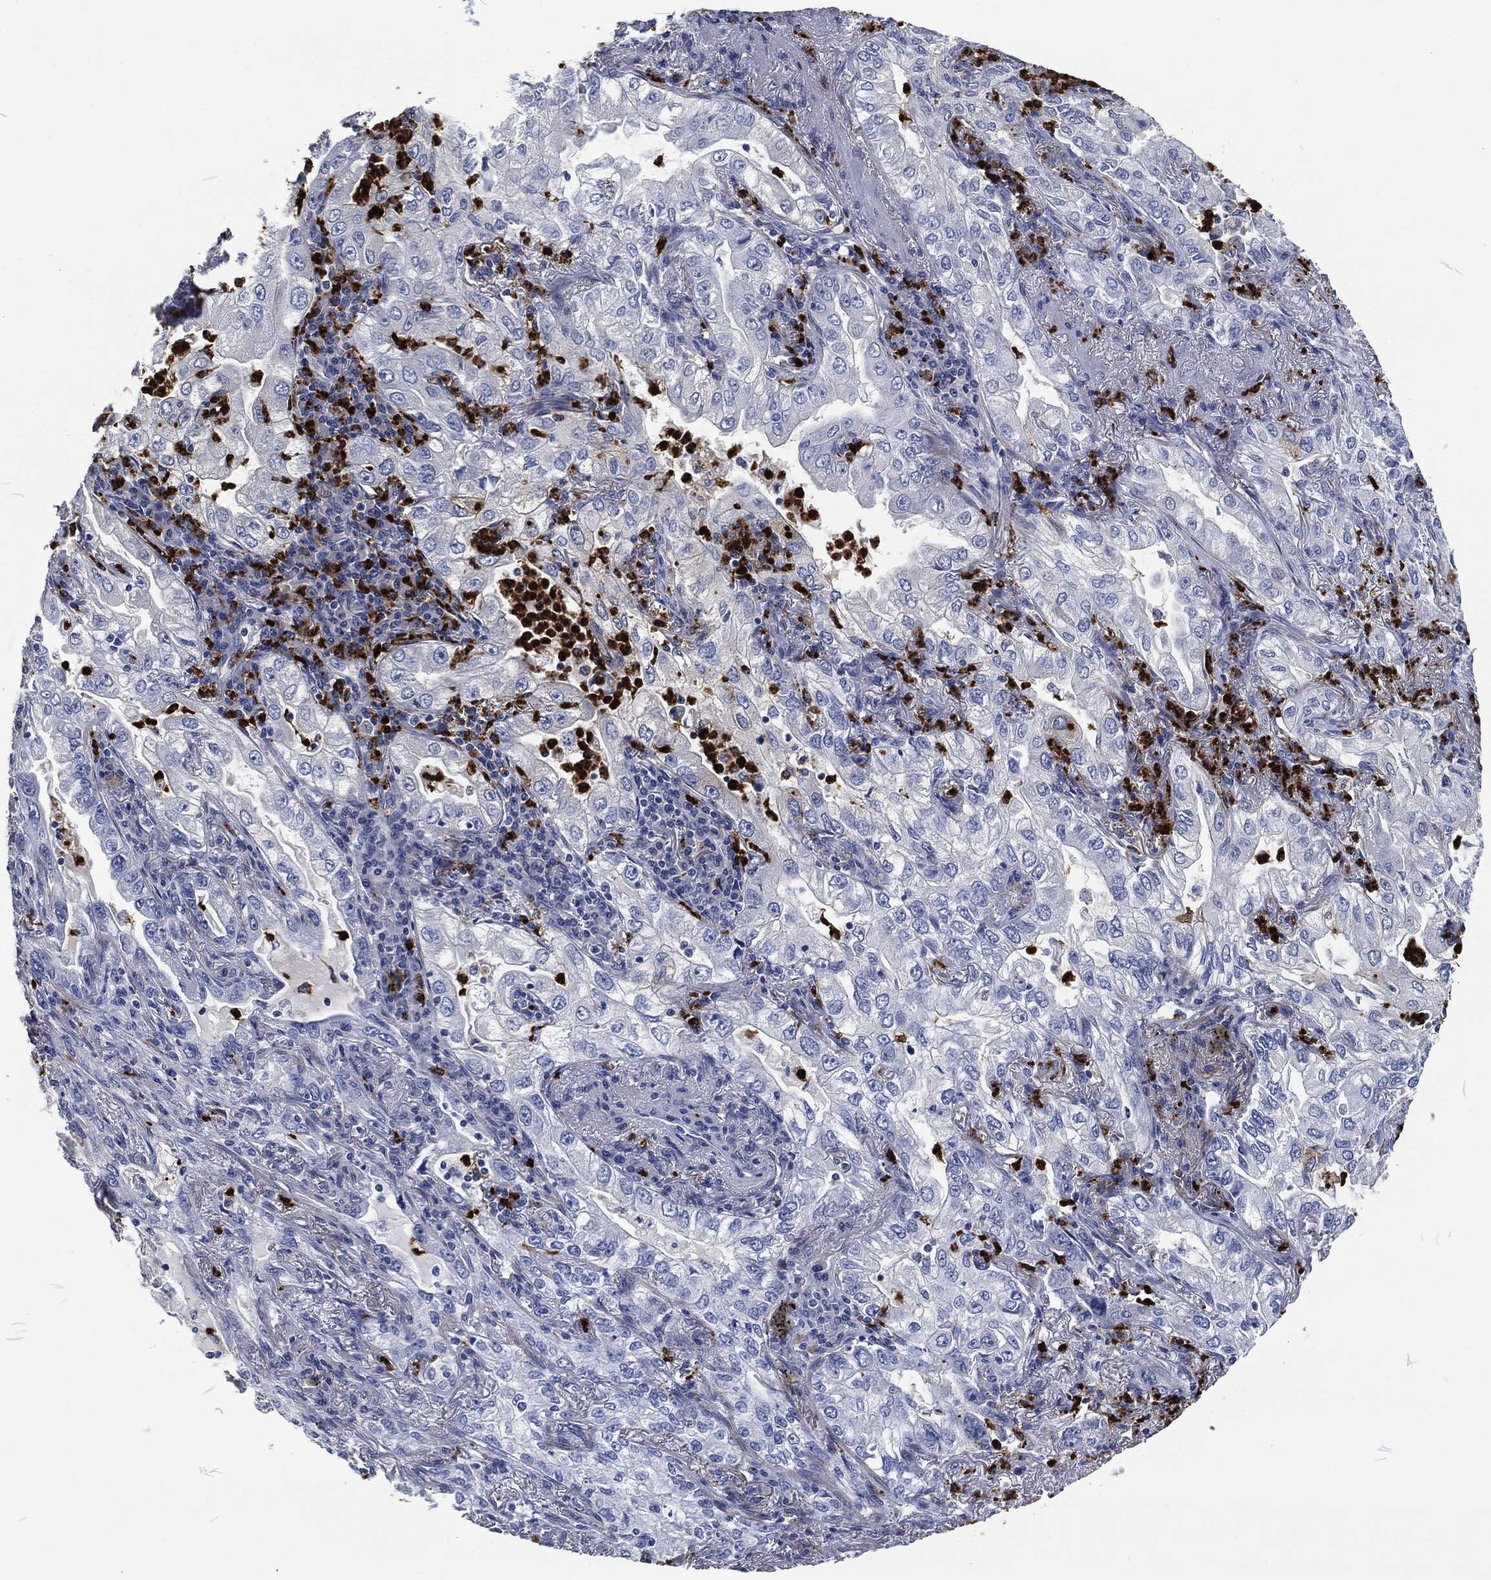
{"staining": {"intensity": "negative", "quantity": "none", "location": "none"}, "tissue": "lung cancer", "cell_type": "Tumor cells", "image_type": "cancer", "snomed": [{"axis": "morphology", "description": "Adenocarcinoma, NOS"}, {"axis": "topography", "description": "Lung"}], "caption": "High magnification brightfield microscopy of adenocarcinoma (lung) stained with DAB (3,3'-diaminobenzidine) (brown) and counterstained with hematoxylin (blue): tumor cells show no significant expression.", "gene": "MPO", "patient": {"sex": "female", "age": 73}}